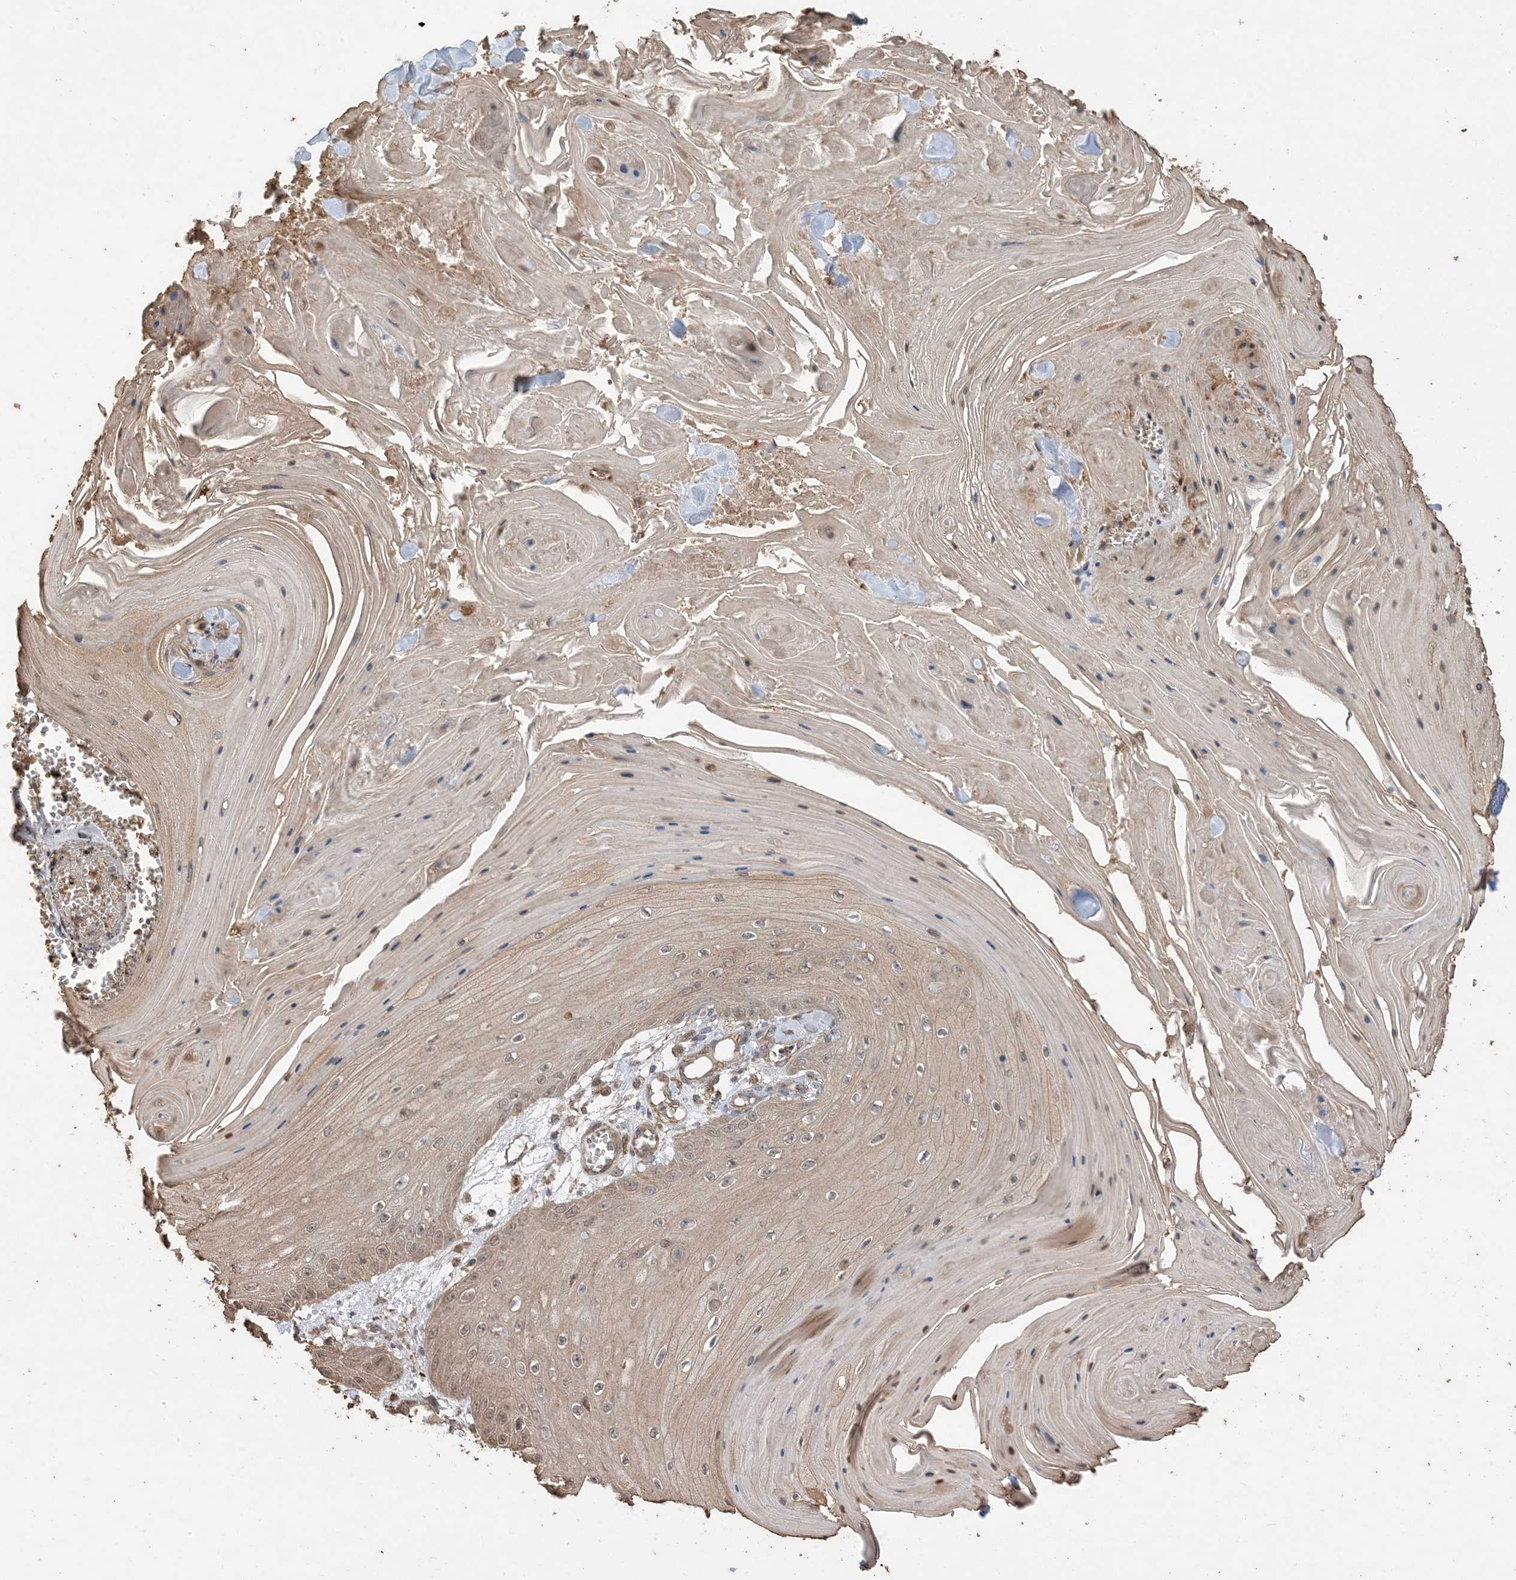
{"staining": {"intensity": "weak", "quantity": "<25%", "location": "cytoplasmic/membranous"}, "tissue": "skin cancer", "cell_type": "Tumor cells", "image_type": "cancer", "snomed": [{"axis": "morphology", "description": "Squamous cell carcinoma, NOS"}, {"axis": "topography", "description": "Skin"}], "caption": "Micrograph shows no significant protein positivity in tumor cells of squamous cell carcinoma (skin). The staining was performed using DAB (3,3'-diaminobenzidine) to visualize the protein expression in brown, while the nuclei were stained in blue with hematoxylin (Magnification: 20x).", "gene": "HPS4", "patient": {"sex": "male", "age": 74}}